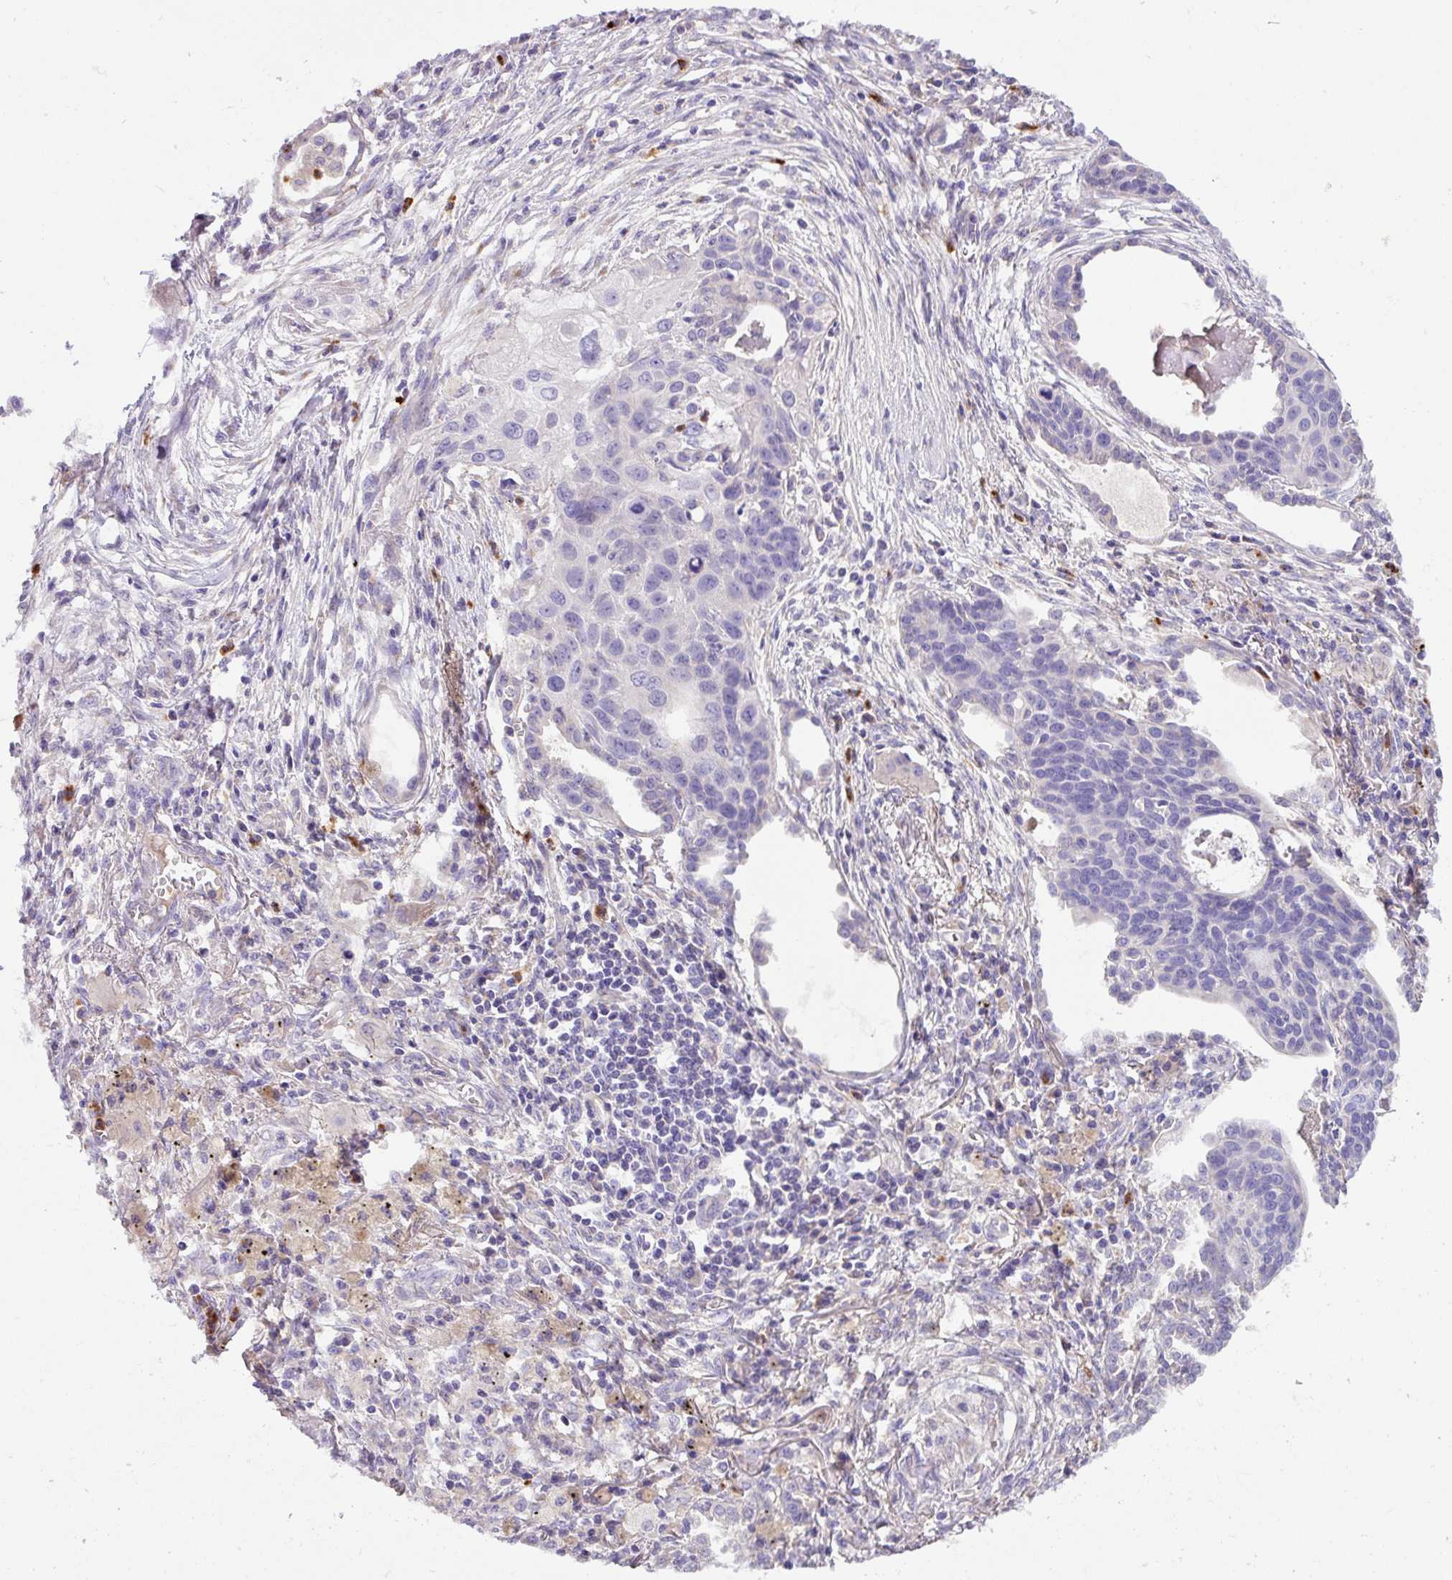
{"staining": {"intensity": "negative", "quantity": "none", "location": "none"}, "tissue": "lung cancer", "cell_type": "Tumor cells", "image_type": "cancer", "snomed": [{"axis": "morphology", "description": "Squamous cell carcinoma, NOS"}, {"axis": "topography", "description": "Lung"}], "caption": "This micrograph is of lung cancer stained with immunohistochemistry to label a protein in brown with the nuclei are counter-stained blue. There is no expression in tumor cells.", "gene": "CRISP3", "patient": {"sex": "male", "age": 71}}